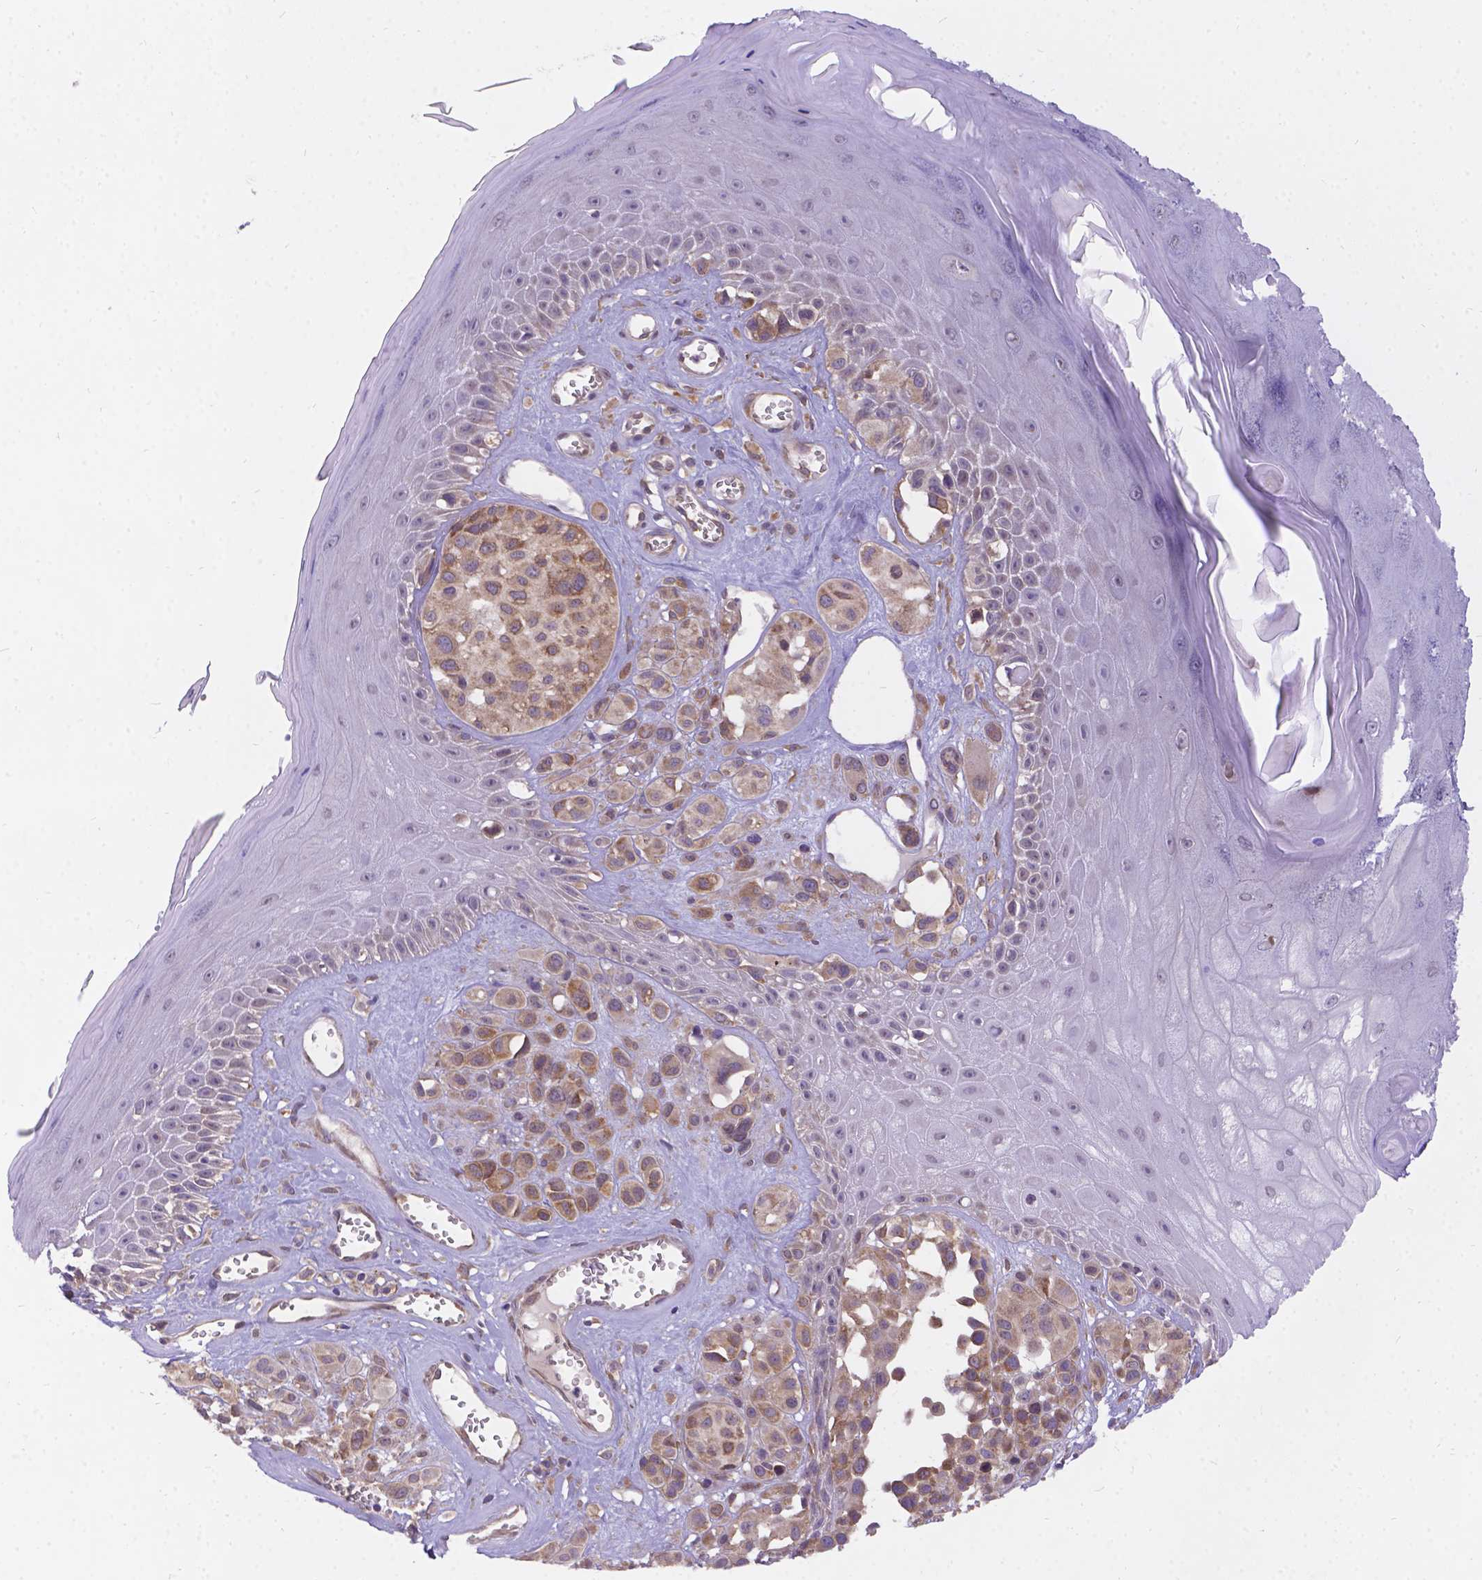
{"staining": {"intensity": "moderate", "quantity": ">75%", "location": "cytoplasmic/membranous"}, "tissue": "melanoma", "cell_type": "Tumor cells", "image_type": "cancer", "snomed": [{"axis": "morphology", "description": "Malignant melanoma, NOS"}, {"axis": "topography", "description": "Skin"}], "caption": "Malignant melanoma was stained to show a protein in brown. There is medium levels of moderate cytoplasmic/membranous positivity in about >75% of tumor cells.", "gene": "DENND6A", "patient": {"sex": "male", "age": 77}}